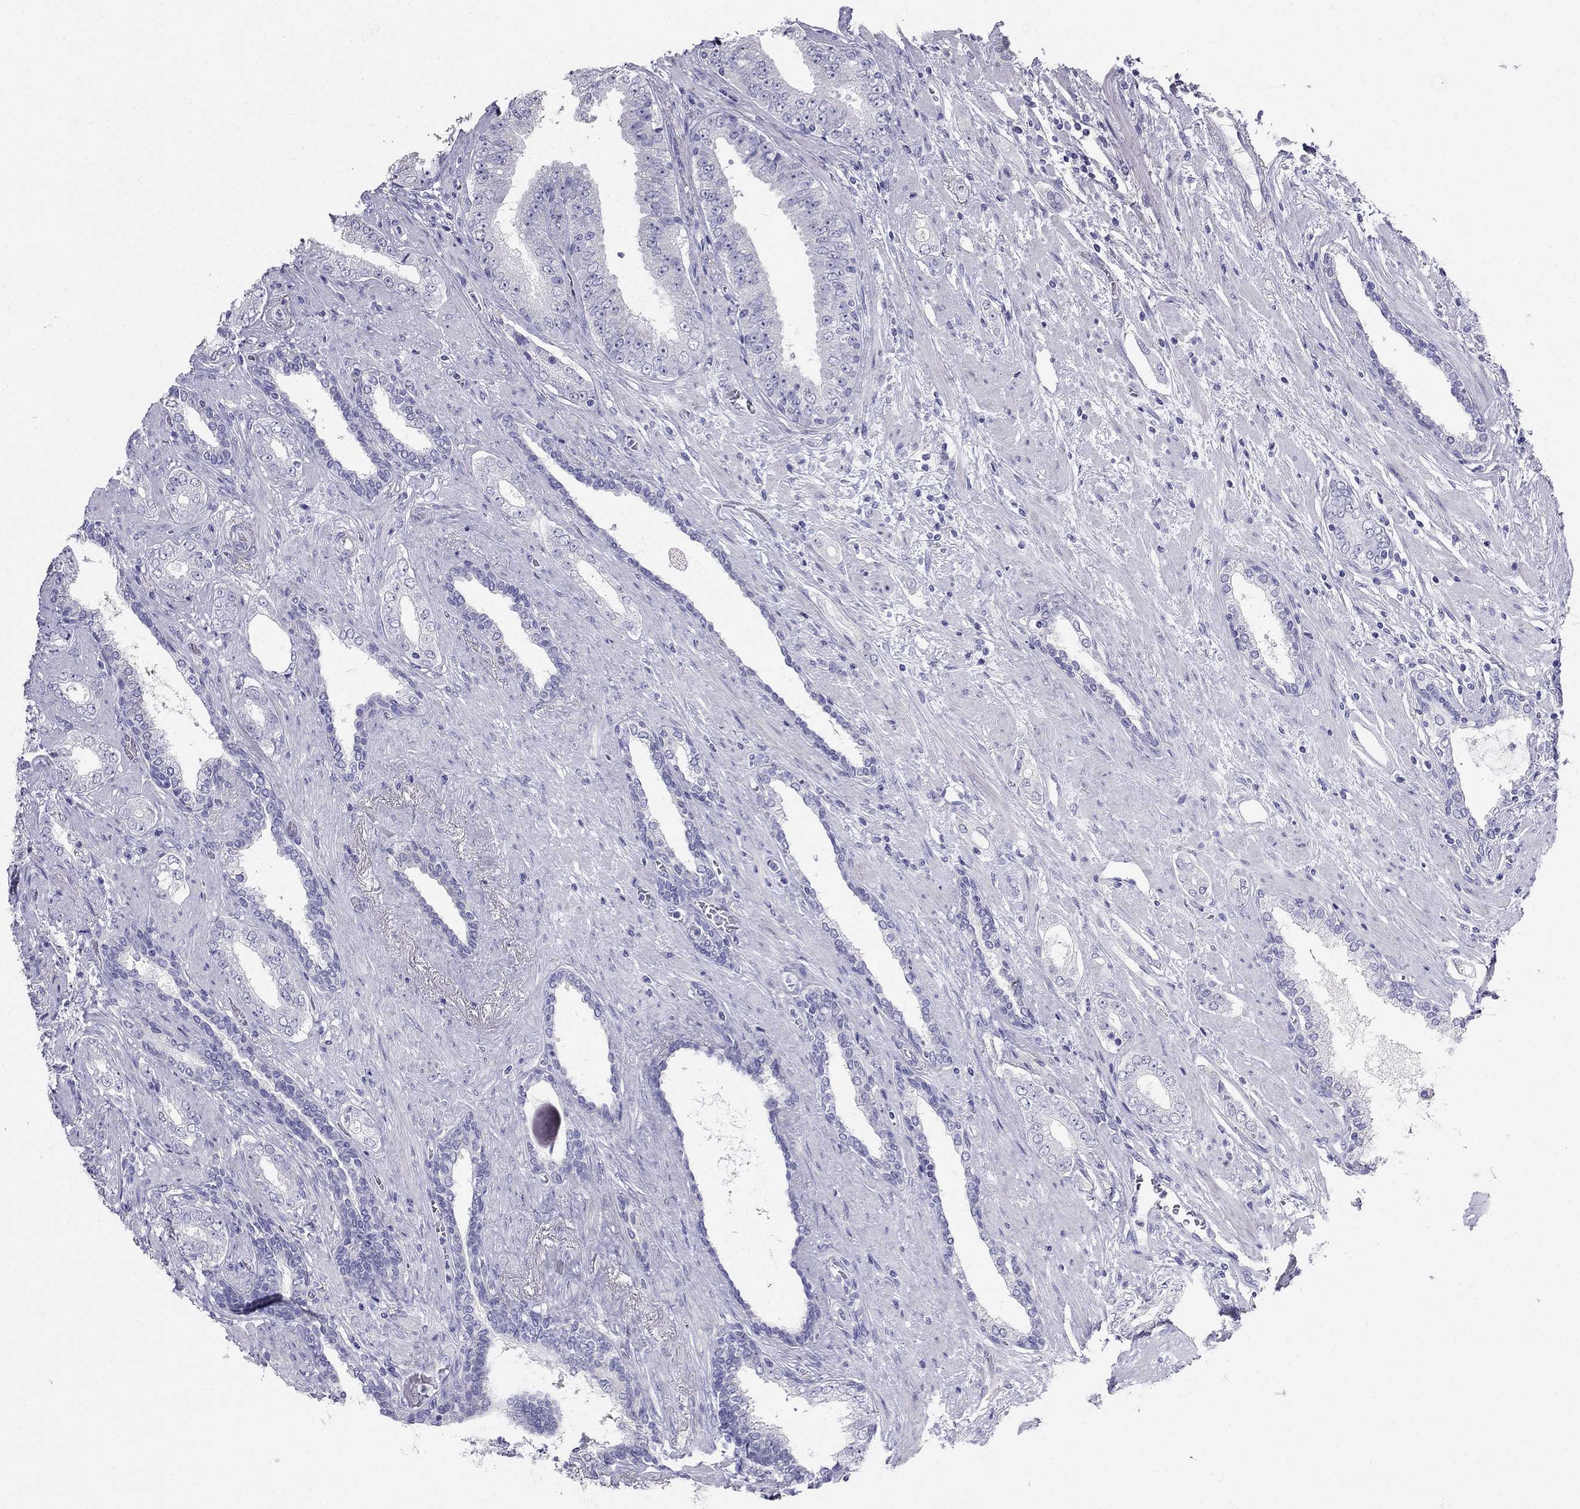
{"staining": {"intensity": "negative", "quantity": "none", "location": "none"}, "tissue": "prostate cancer", "cell_type": "Tumor cells", "image_type": "cancer", "snomed": [{"axis": "morphology", "description": "Adenocarcinoma, Low grade"}, {"axis": "topography", "description": "Prostate and seminal vesicle, NOS"}], "caption": "Tumor cells show no significant protein positivity in prostate low-grade adenocarcinoma. Nuclei are stained in blue.", "gene": "RFLNA", "patient": {"sex": "male", "age": 61}}